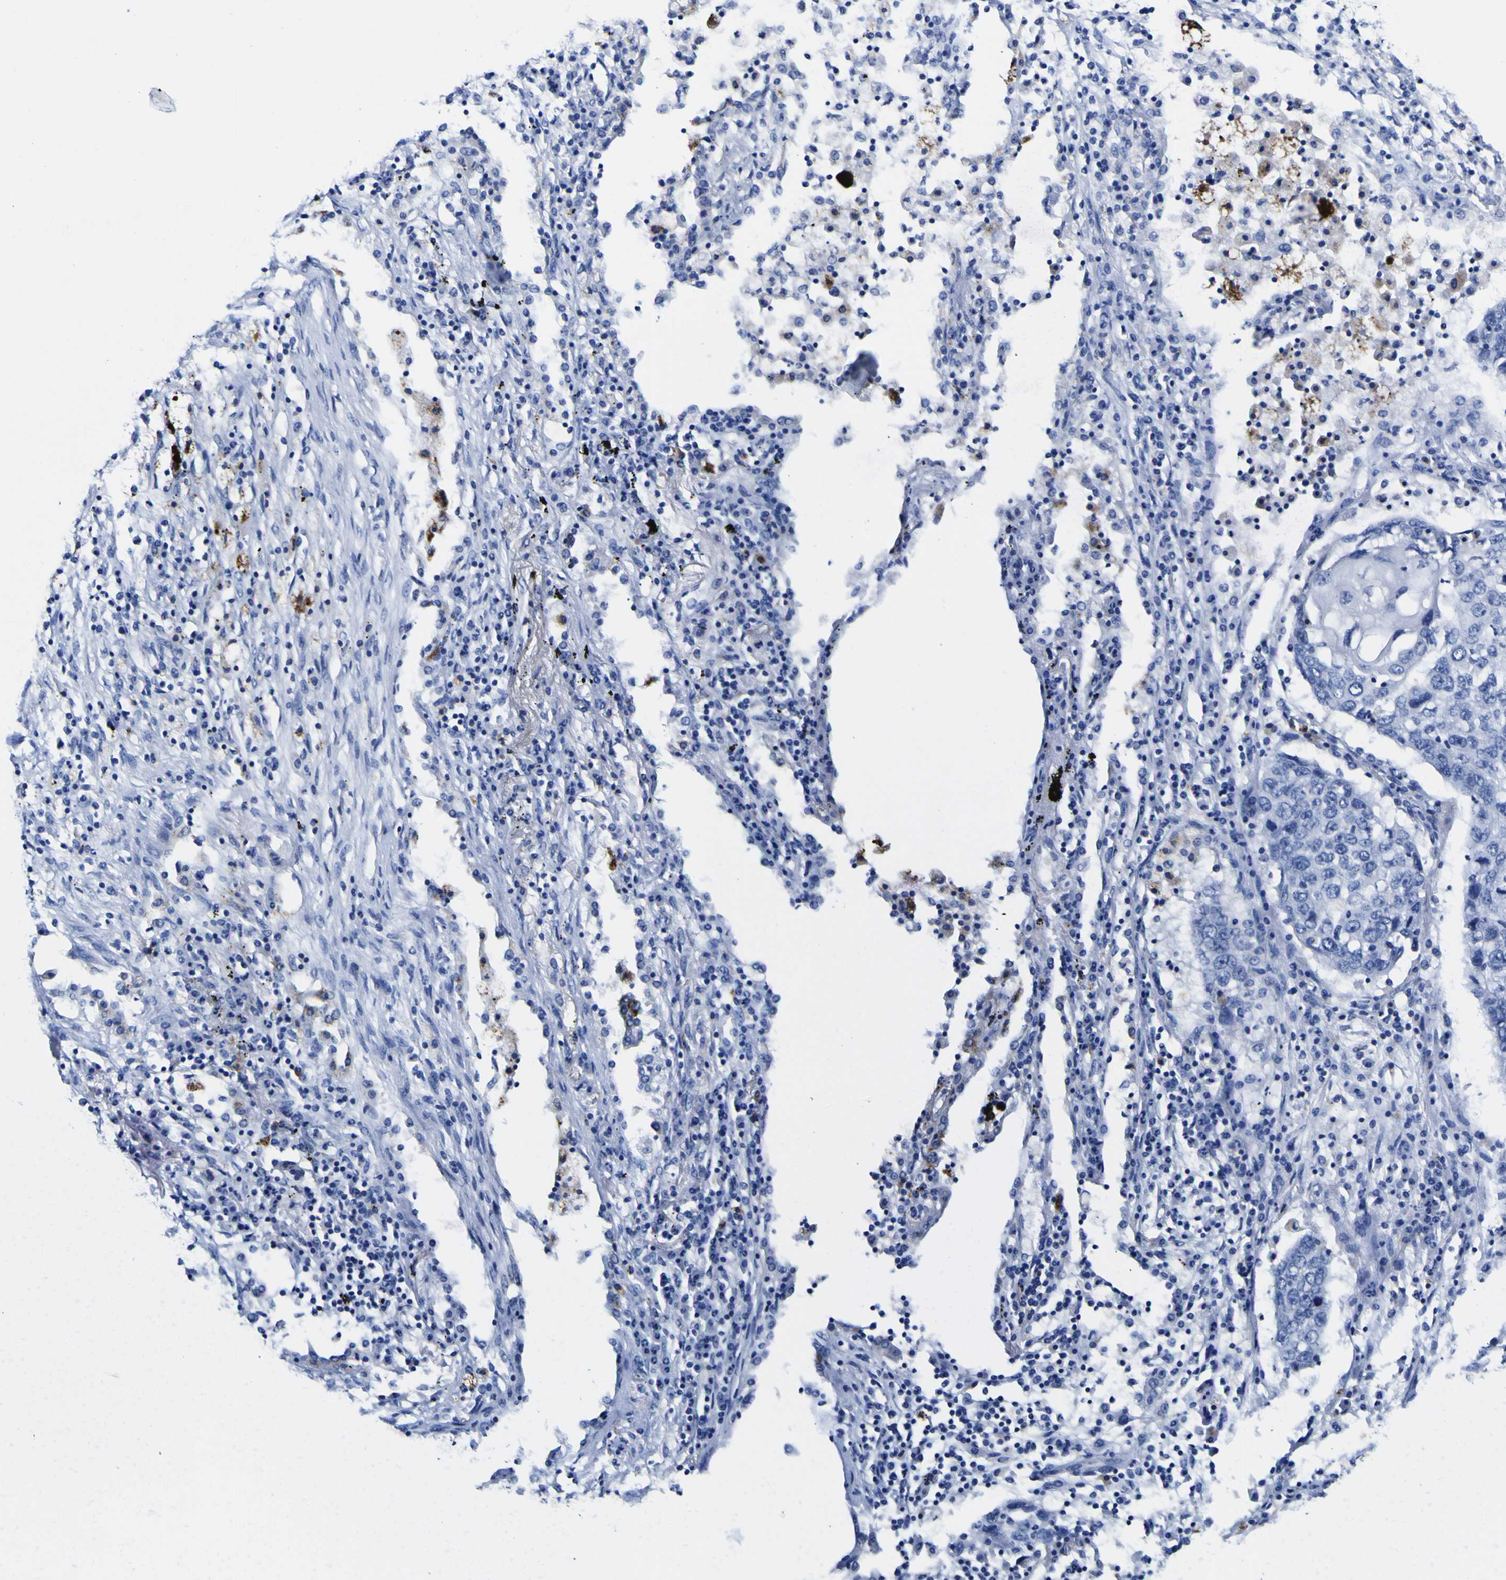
{"staining": {"intensity": "negative", "quantity": "none", "location": "none"}, "tissue": "lung cancer", "cell_type": "Tumor cells", "image_type": "cancer", "snomed": [{"axis": "morphology", "description": "Squamous cell carcinoma, NOS"}, {"axis": "topography", "description": "Lung"}], "caption": "Immunohistochemical staining of human lung squamous cell carcinoma exhibits no significant positivity in tumor cells. (Immunohistochemistry (ihc), brightfield microscopy, high magnification).", "gene": "HLA-DQA1", "patient": {"sex": "female", "age": 63}}